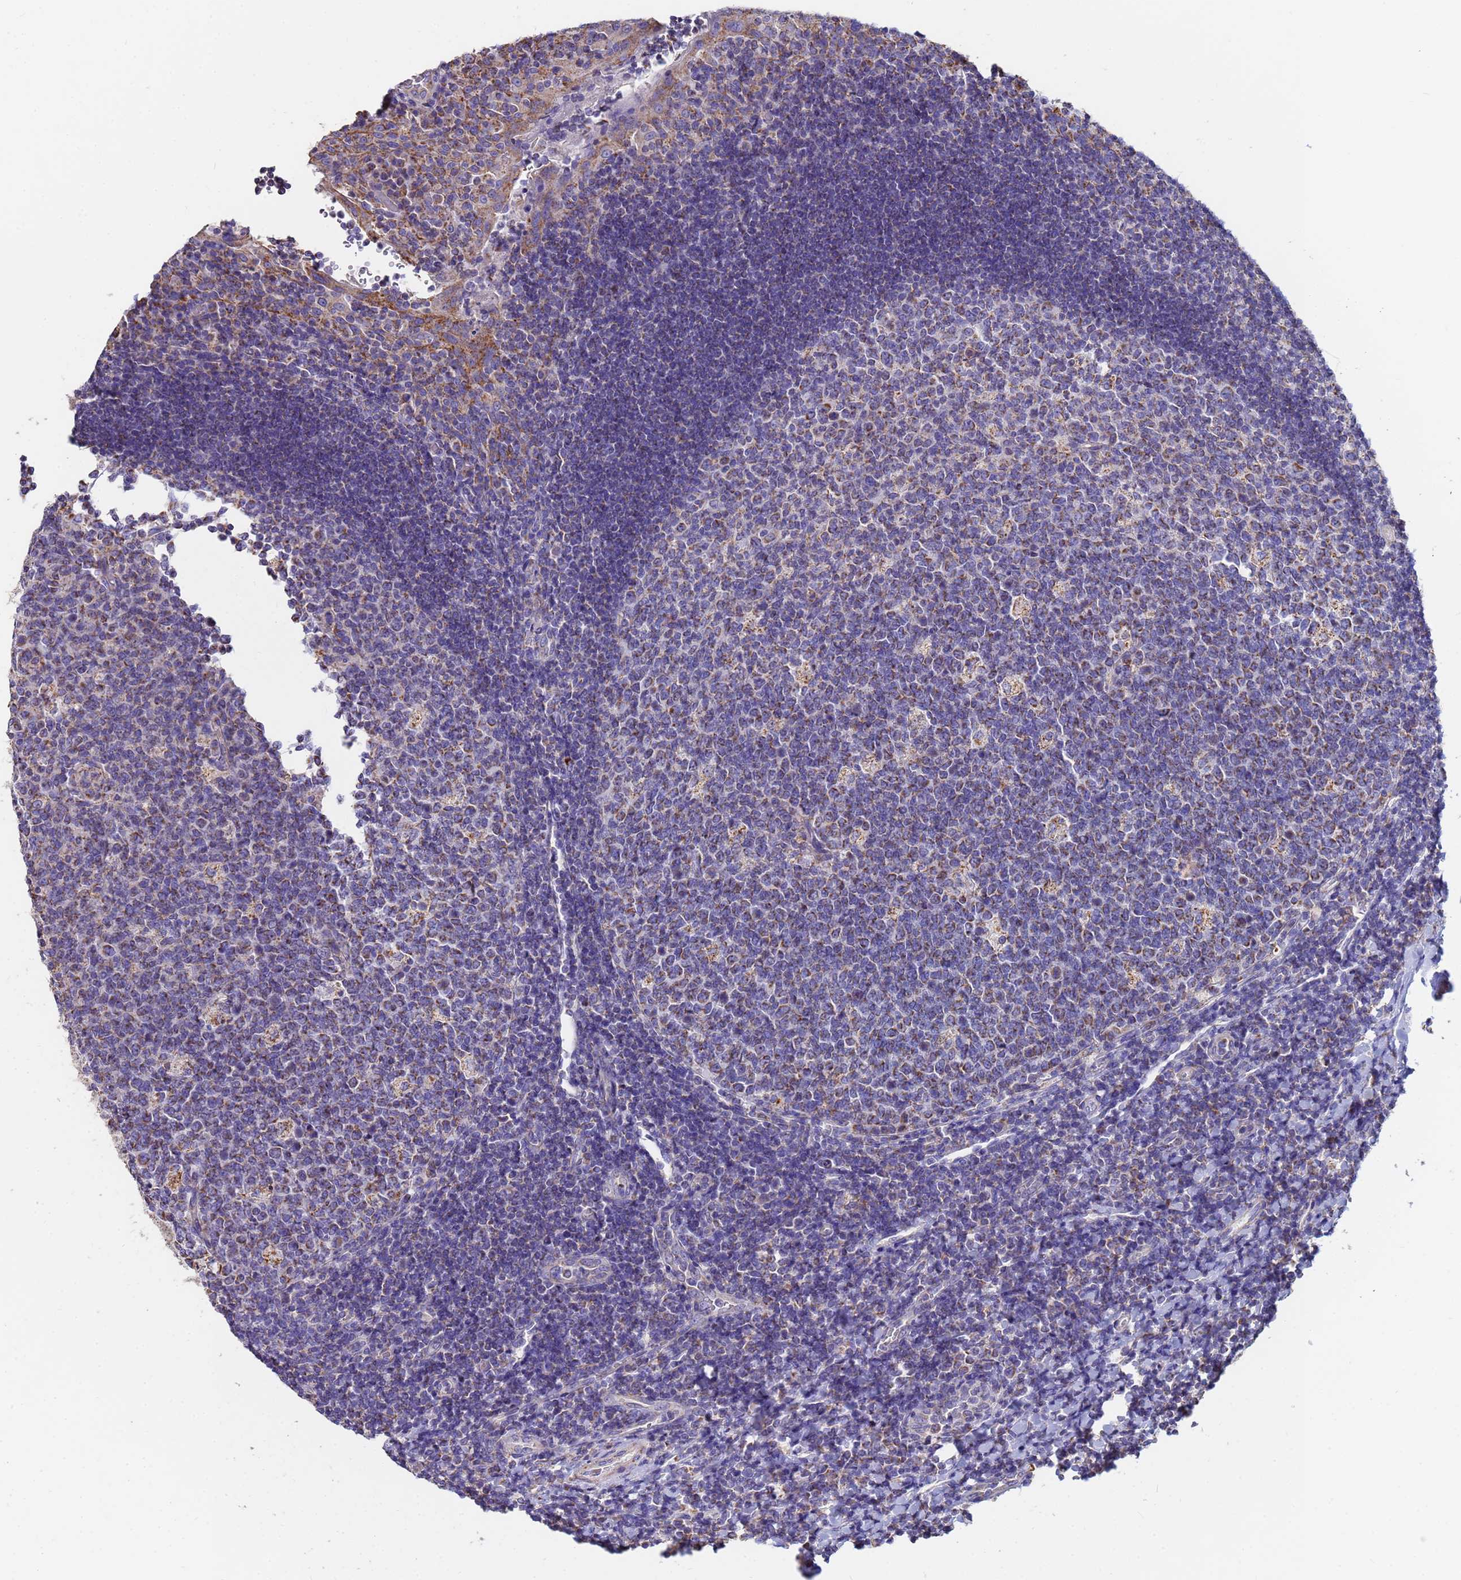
{"staining": {"intensity": "weak", "quantity": "25%-75%", "location": "cytoplasmic/membranous"}, "tissue": "tonsil", "cell_type": "Germinal center cells", "image_type": "normal", "snomed": [{"axis": "morphology", "description": "Normal tissue, NOS"}, {"axis": "topography", "description": "Tonsil"}], "caption": "Immunohistochemical staining of benign tonsil shows weak cytoplasmic/membranous protein expression in about 25%-75% of germinal center cells.", "gene": "UQCRHL", "patient": {"sex": "male", "age": 17}}